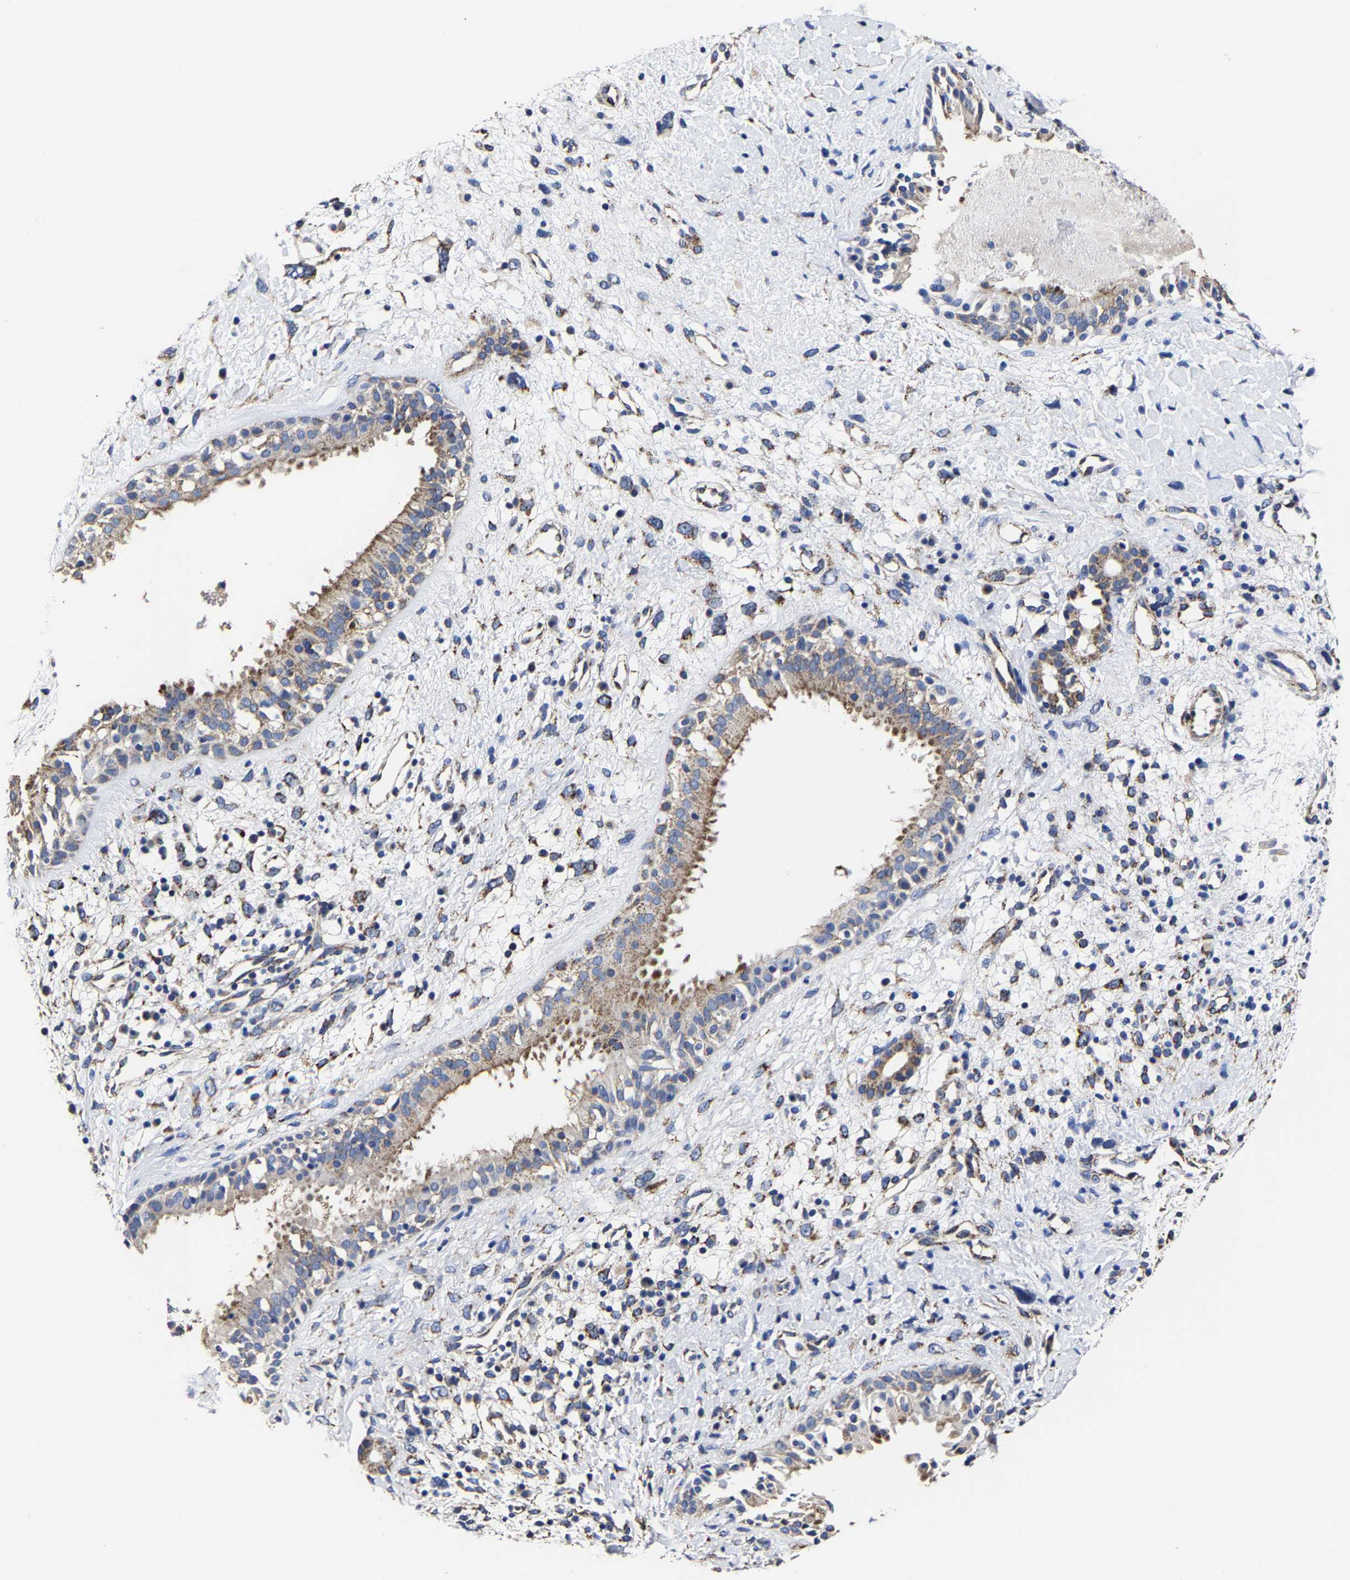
{"staining": {"intensity": "moderate", "quantity": ">75%", "location": "cytoplasmic/membranous"}, "tissue": "nasopharynx", "cell_type": "Respiratory epithelial cells", "image_type": "normal", "snomed": [{"axis": "morphology", "description": "Normal tissue, NOS"}, {"axis": "topography", "description": "Nasopharynx"}], "caption": "Respiratory epithelial cells show moderate cytoplasmic/membranous expression in about >75% of cells in unremarkable nasopharynx.", "gene": "AASS", "patient": {"sex": "male", "age": 22}}